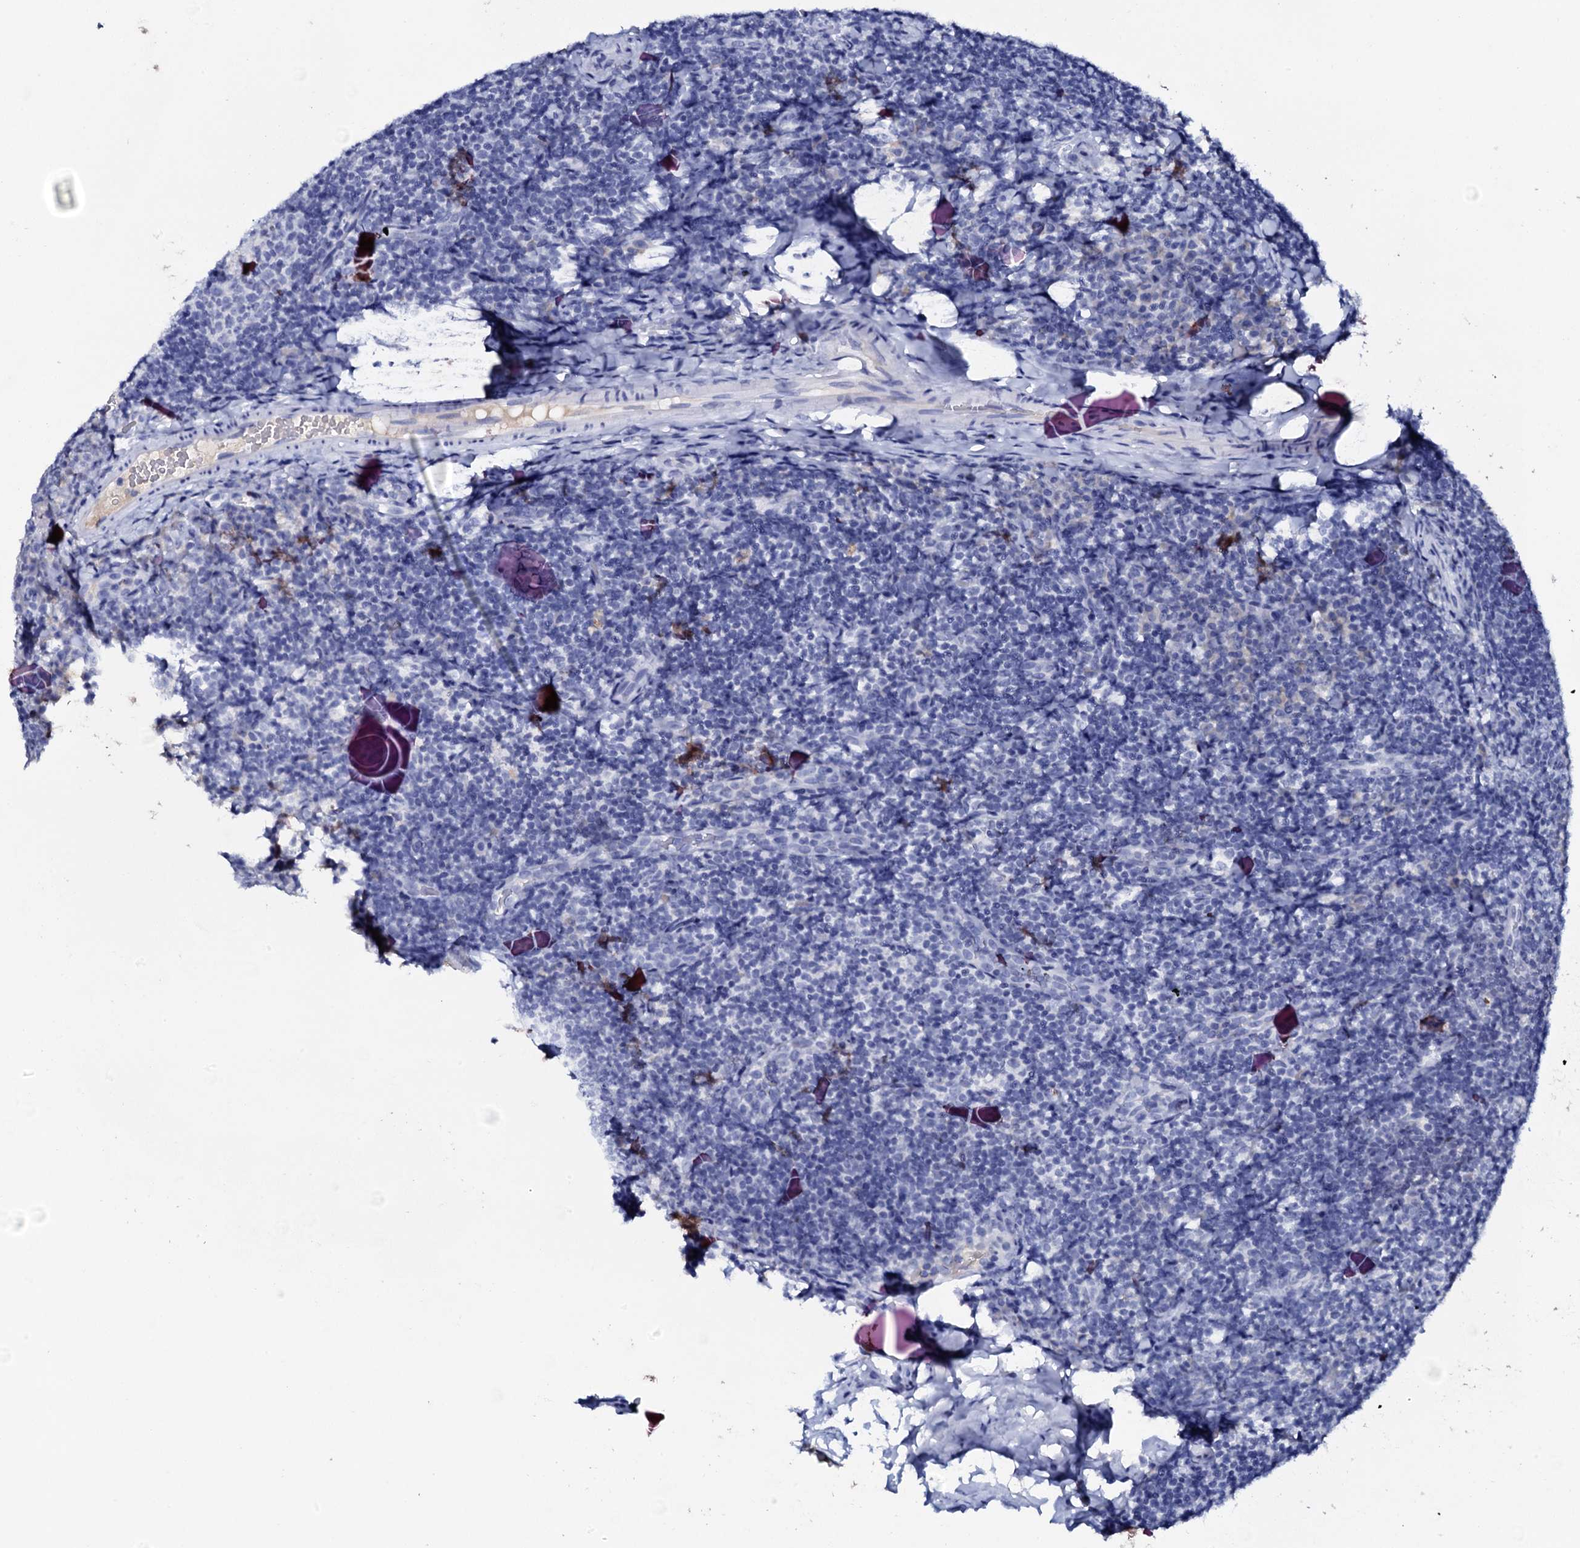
{"staining": {"intensity": "negative", "quantity": "none", "location": "none"}, "tissue": "tonsil", "cell_type": "Germinal center cells", "image_type": "normal", "snomed": [{"axis": "morphology", "description": "Normal tissue, NOS"}, {"axis": "topography", "description": "Tonsil"}], "caption": "DAB (3,3'-diaminobenzidine) immunohistochemical staining of benign human tonsil demonstrates no significant staining in germinal center cells. (Stains: DAB (3,3'-diaminobenzidine) immunohistochemistry (IHC) with hematoxylin counter stain, Microscopy: brightfield microscopy at high magnification).", "gene": "FBXL16", "patient": {"sex": "male", "age": 17}}